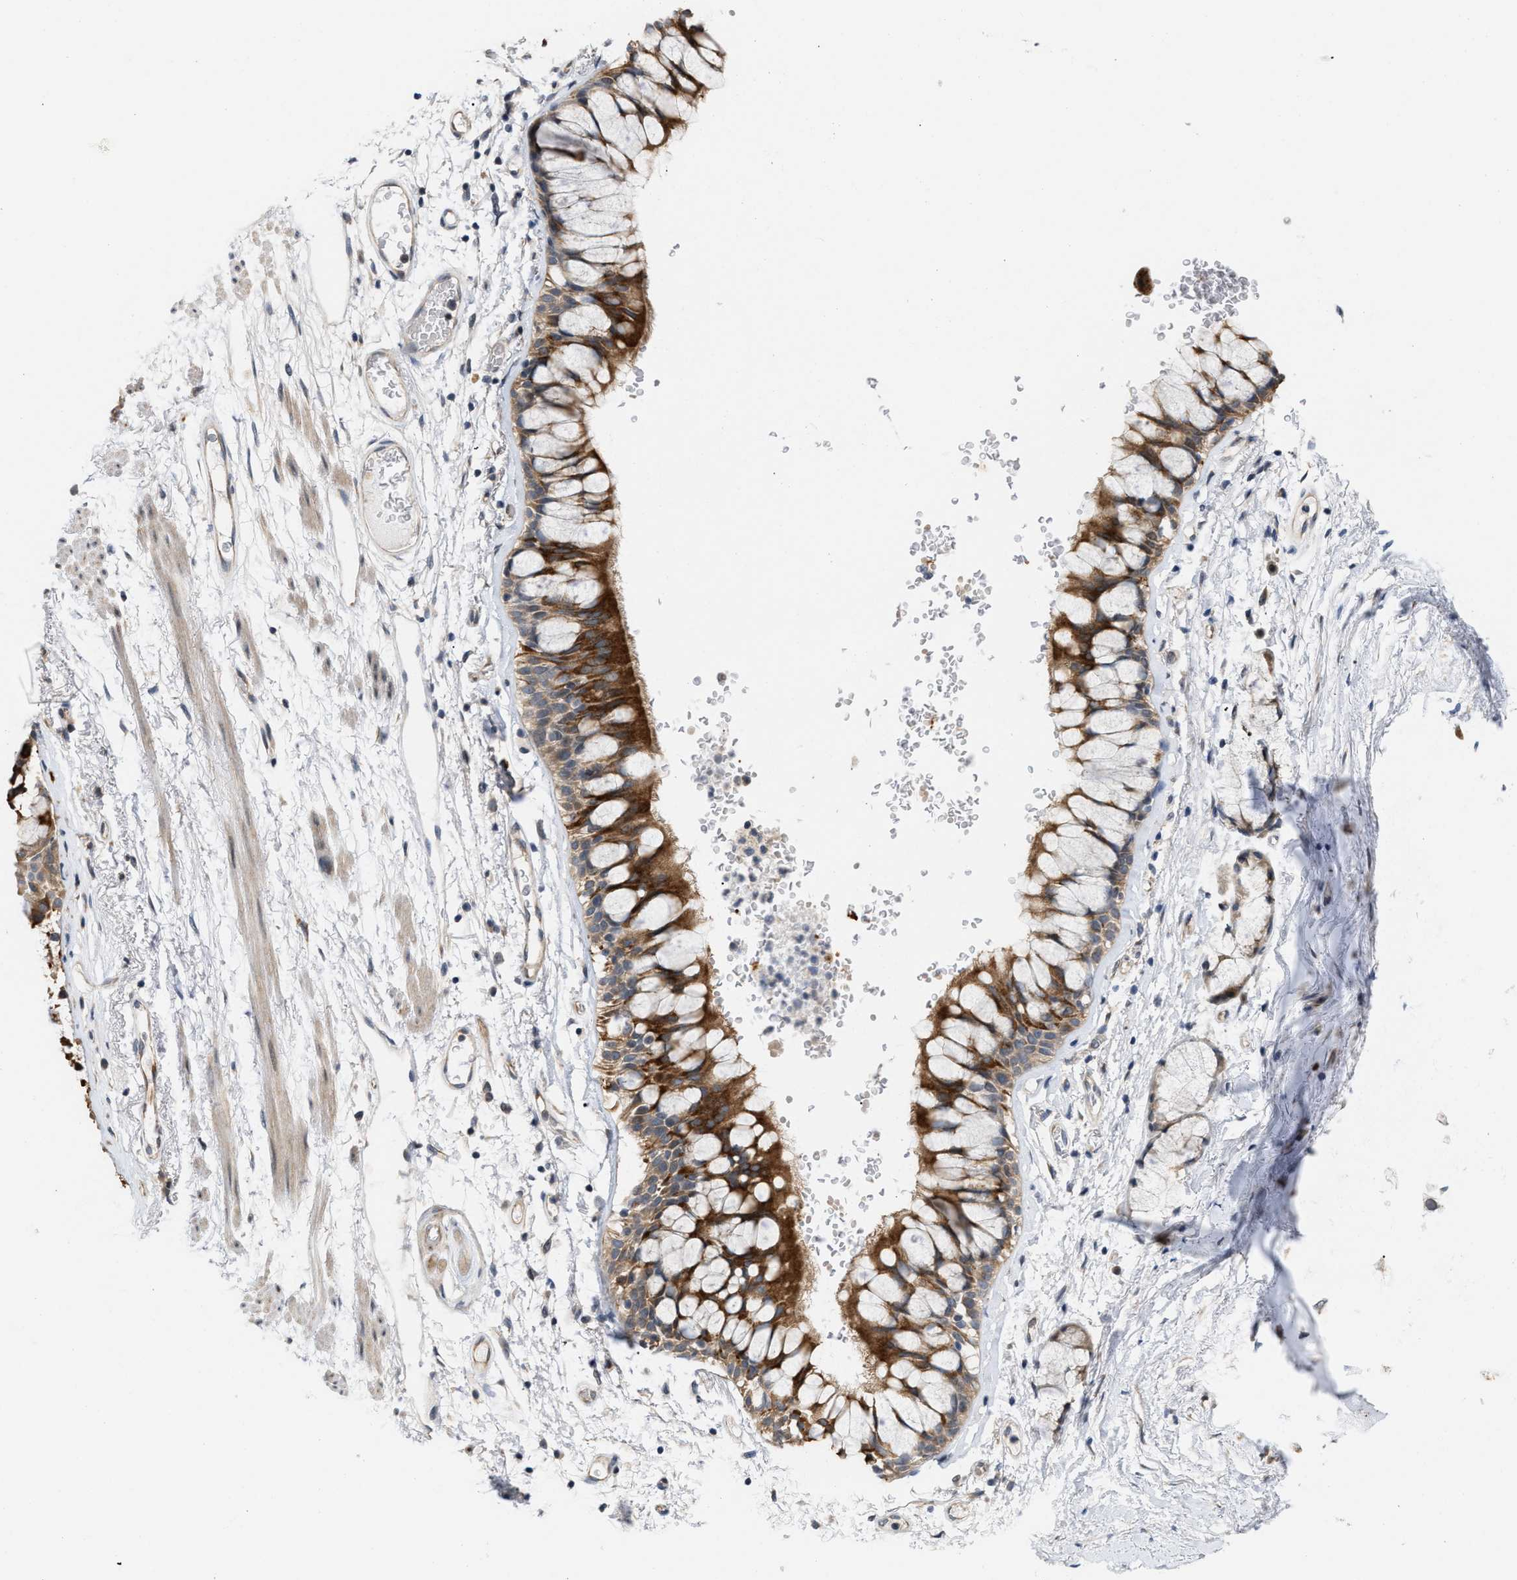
{"staining": {"intensity": "strong", "quantity": ">75%", "location": "cytoplasmic/membranous"}, "tissue": "bronchus", "cell_type": "Respiratory epithelial cells", "image_type": "normal", "snomed": [{"axis": "morphology", "description": "Normal tissue, NOS"}, {"axis": "topography", "description": "Bronchus"}], "caption": "Immunohistochemistry (IHC) (DAB (3,3'-diaminobenzidine)) staining of unremarkable human bronchus displays strong cytoplasmic/membranous protein expression in about >75% of respiratory epithelial cells.", "gene": "CSNK1A1", "patient": {"sex": "male", "age": 66}}